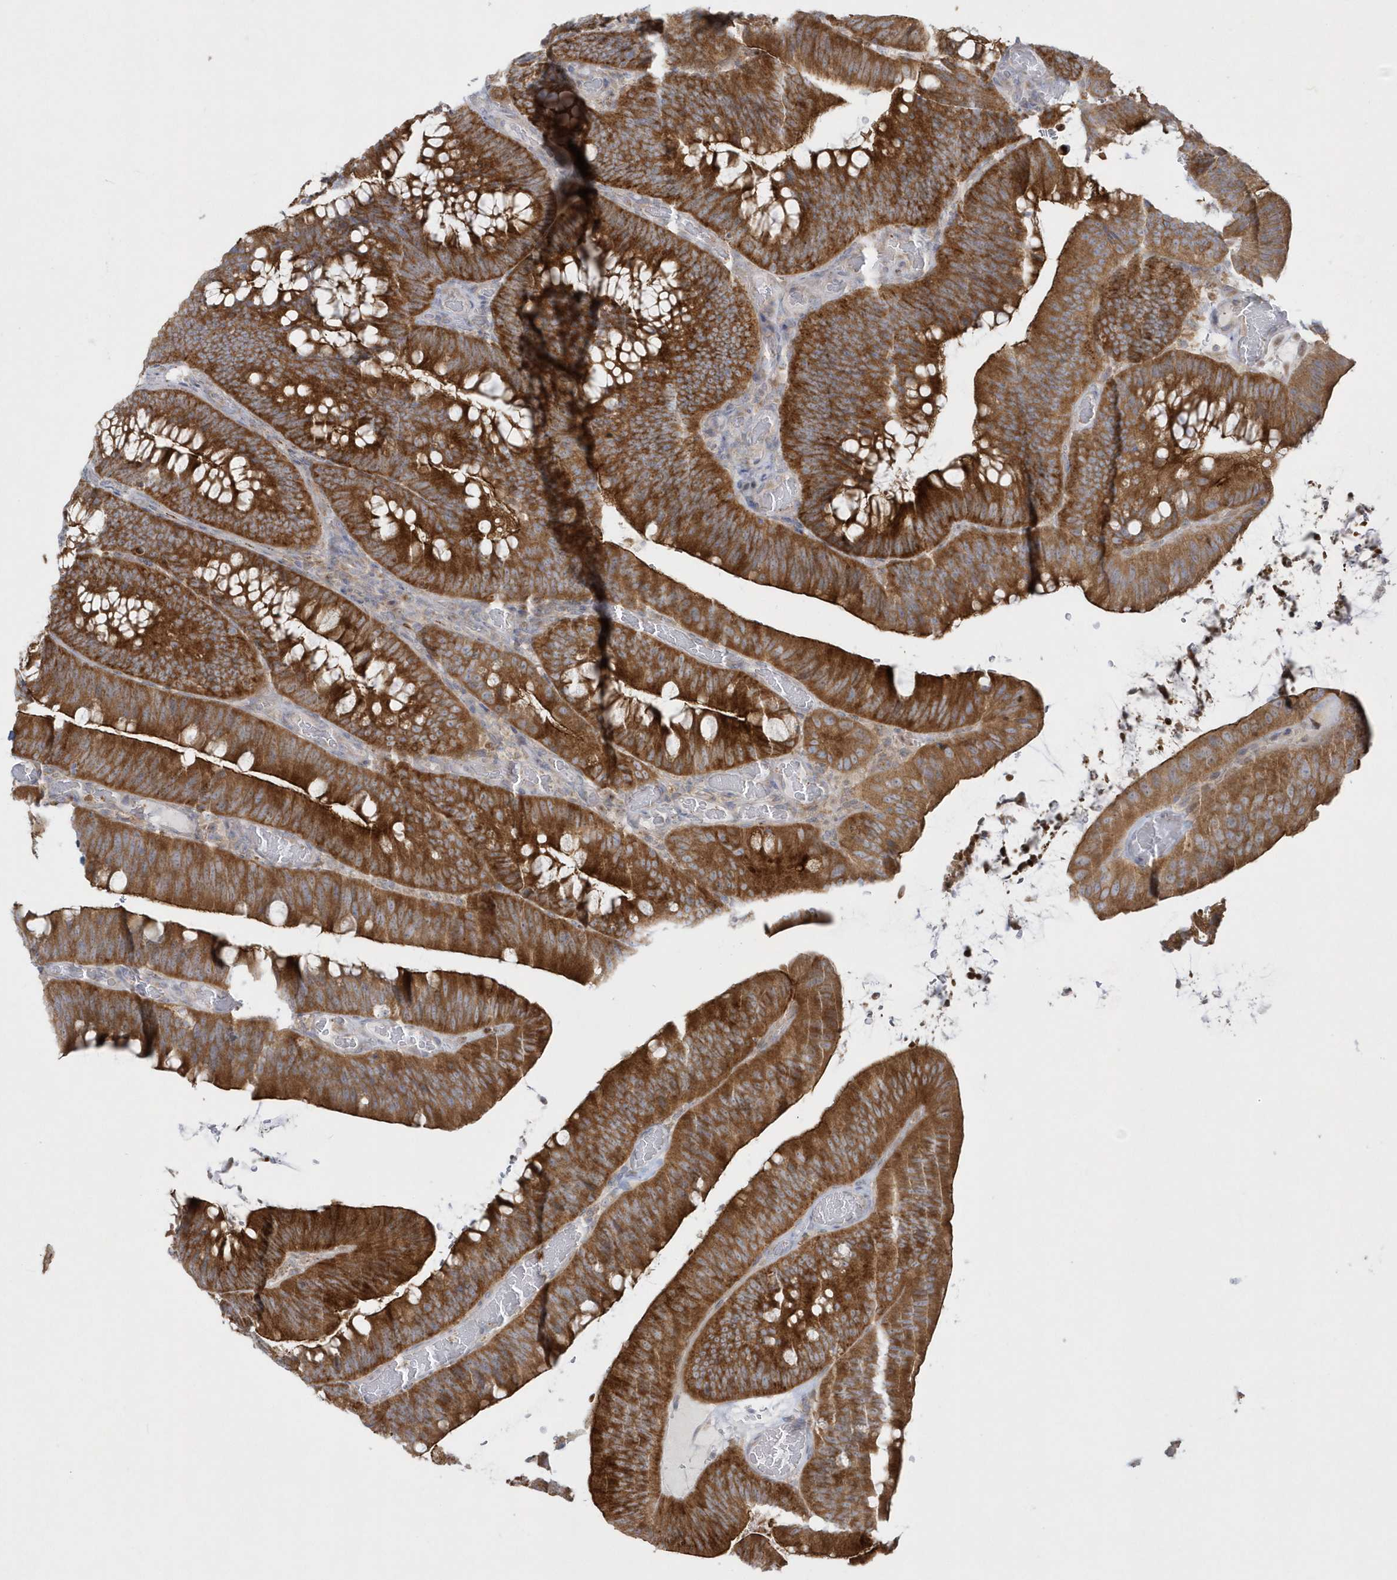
{"staining": {"intensity": "strong", "quantity": ">75%", "location": "cytoplasmic/membranous"}, "tissue": "colorectal cancer", "cell_type": "Tumor cells", "image_type": "cancer", "snomed": [{"axis": "morphology", "description": "Normal tissue, NOS"}, {"axis": "topography", "description": "Colon"}], "caption": "This is an image of IHC staining of colorectal cancer, which shows strong expression in the cytoplasmic/membranous of tumor cells.", "gene": "DNAJC18", "patient": {"sex": "female", "age": 82}}